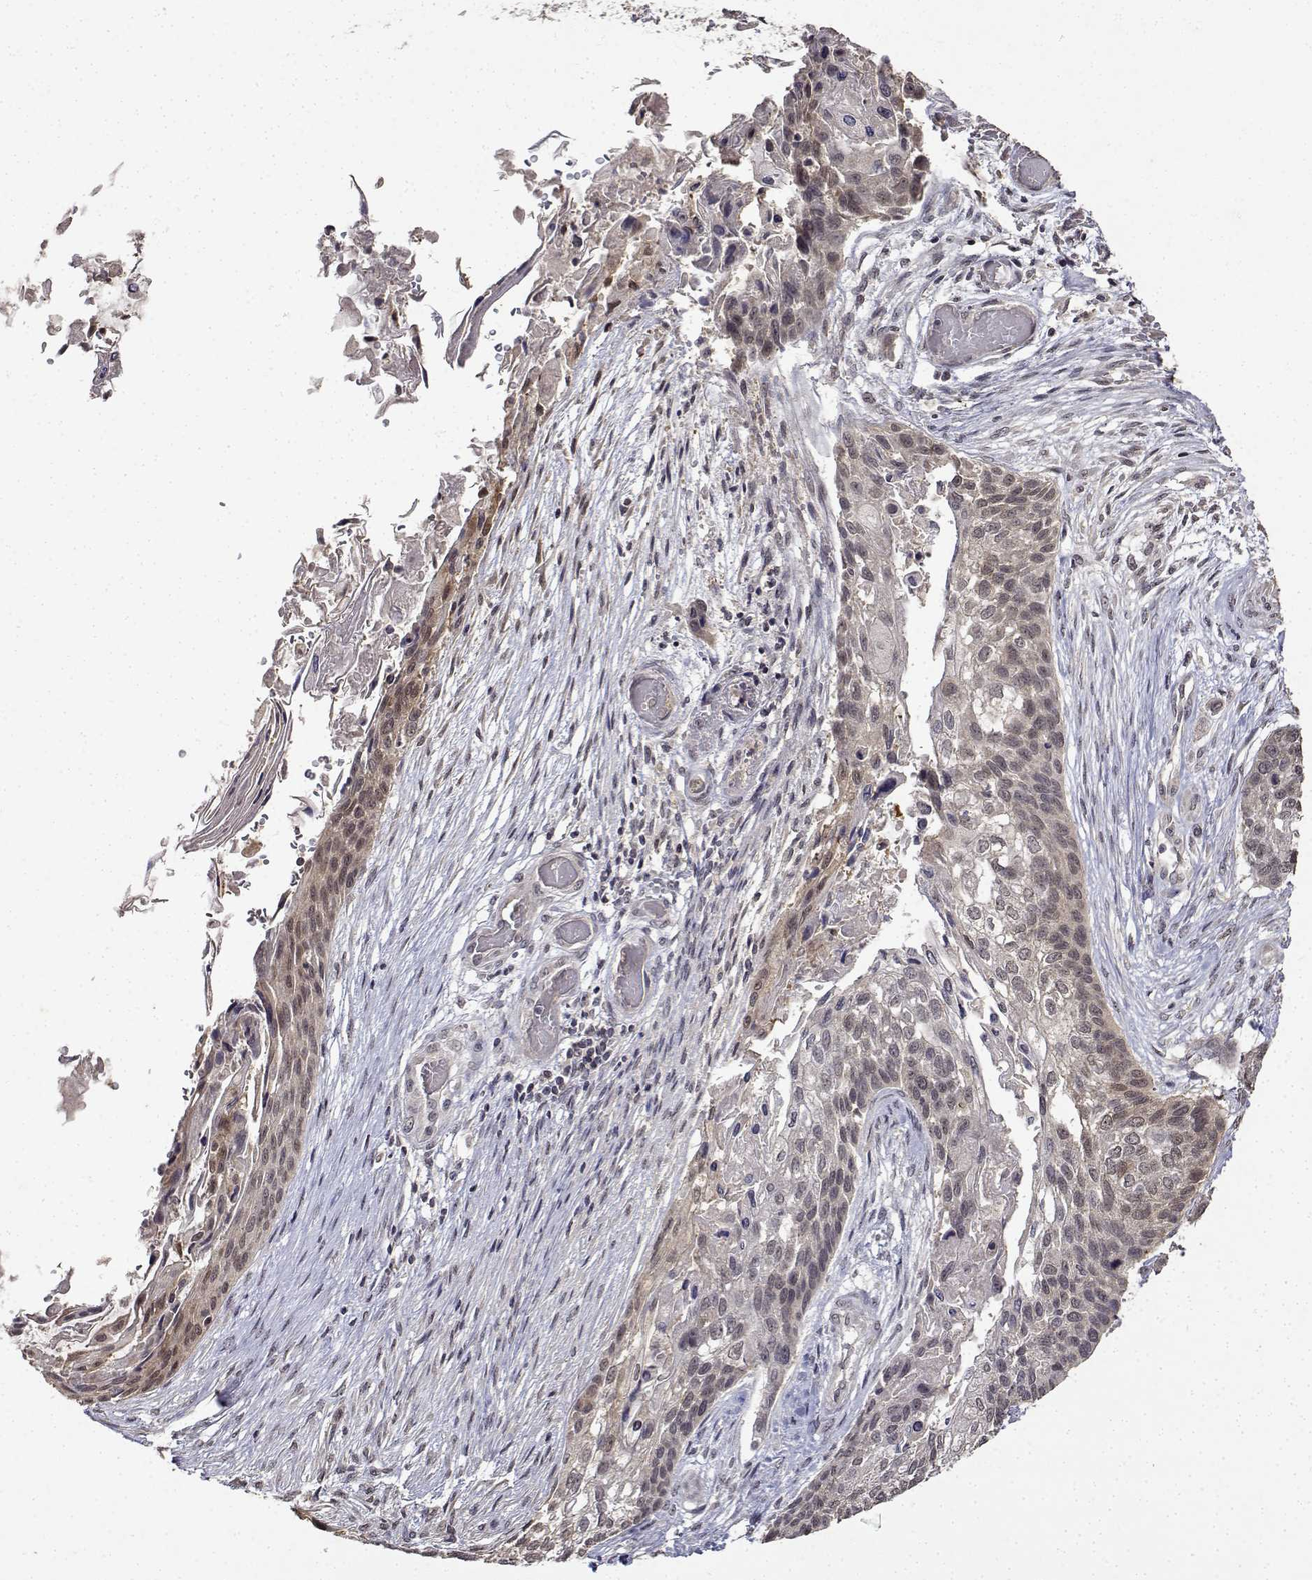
{"staining": {"intensity": "weak", "quantity": "<25%", "location": "cytoplasmic/membranous"}, "tissue": "lung cancer", "cell_type": "Tumor cells", "image_type": "cancer", "snomed": [{"axis": "morphology", "description": "Squamous cell carcinoma, NOS"}, {"axis": "topography", "description": "Lung"}], "caption": "This image is of lung squamous cell carcinoma stained with immunohistochemistry (IHC) to label a protein in brown with the nuclei are counter-stained blue. There is no positivity in tumor cells. (DAB immunohistochemistry with hematoxylin counter stain).", "gene": "BDNF", "patient": {"sex": "male", "age": 69}}